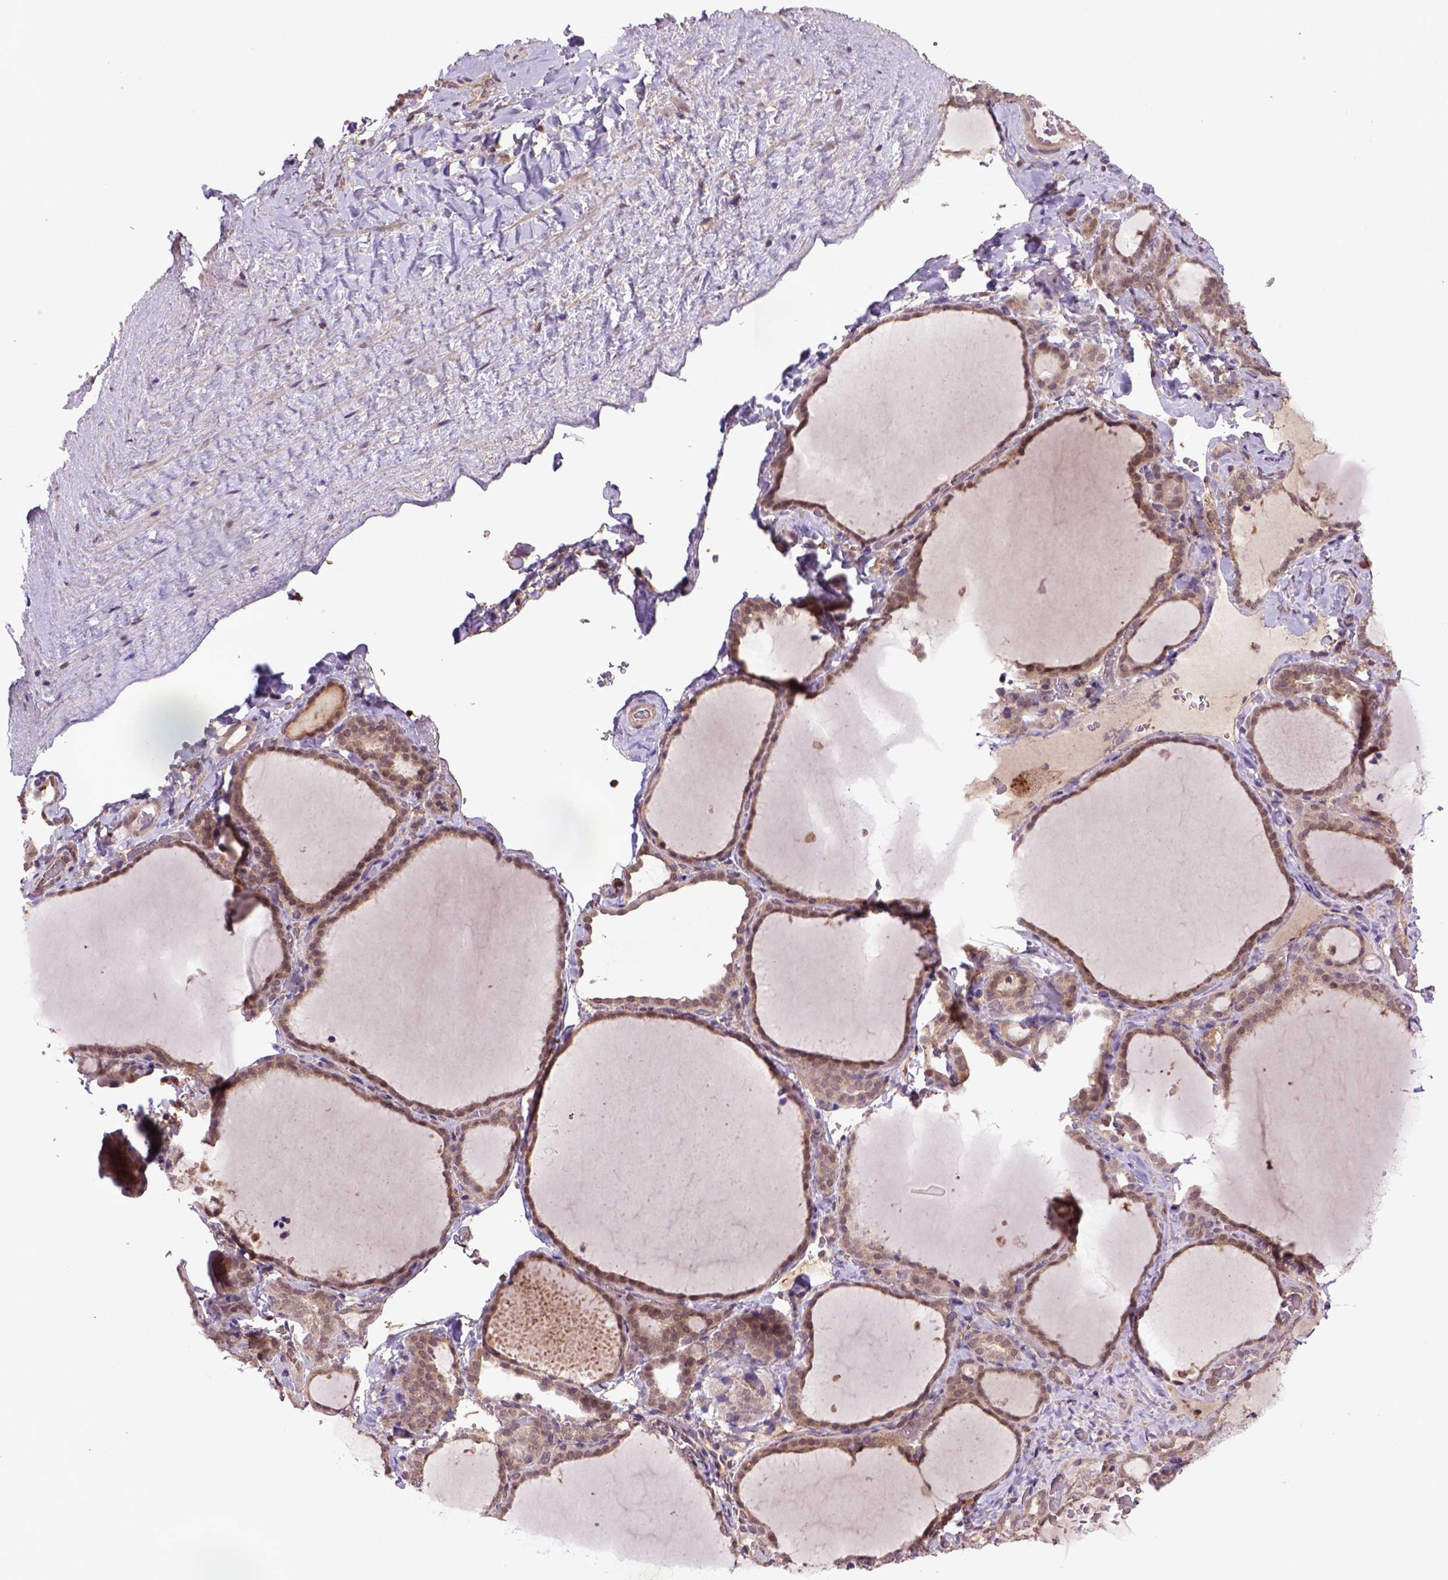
{"staining": {"intensity": "moderate", "quantity": ">75%", "location": "cytoplasmic/membranous"}, "tissue": "thyroid gland", "cell_type": "Glandular cells", "image_type": "normal", "snomed": [{"axis": "morphology", "description": "Normal tissue, NOS"}, {"axis": "topography", "description": "Thyroid gland"}], "caption": "Protein analysis of benign thyroid gland demonstrates moderate cytoplasmic/membranous staining in approximately >75% of glandular cells. (Brightfield microscopy of DAB IHC at high magnification).", "gene": "HSPBP1", "patient": {"sex": "female", "age": 22}}